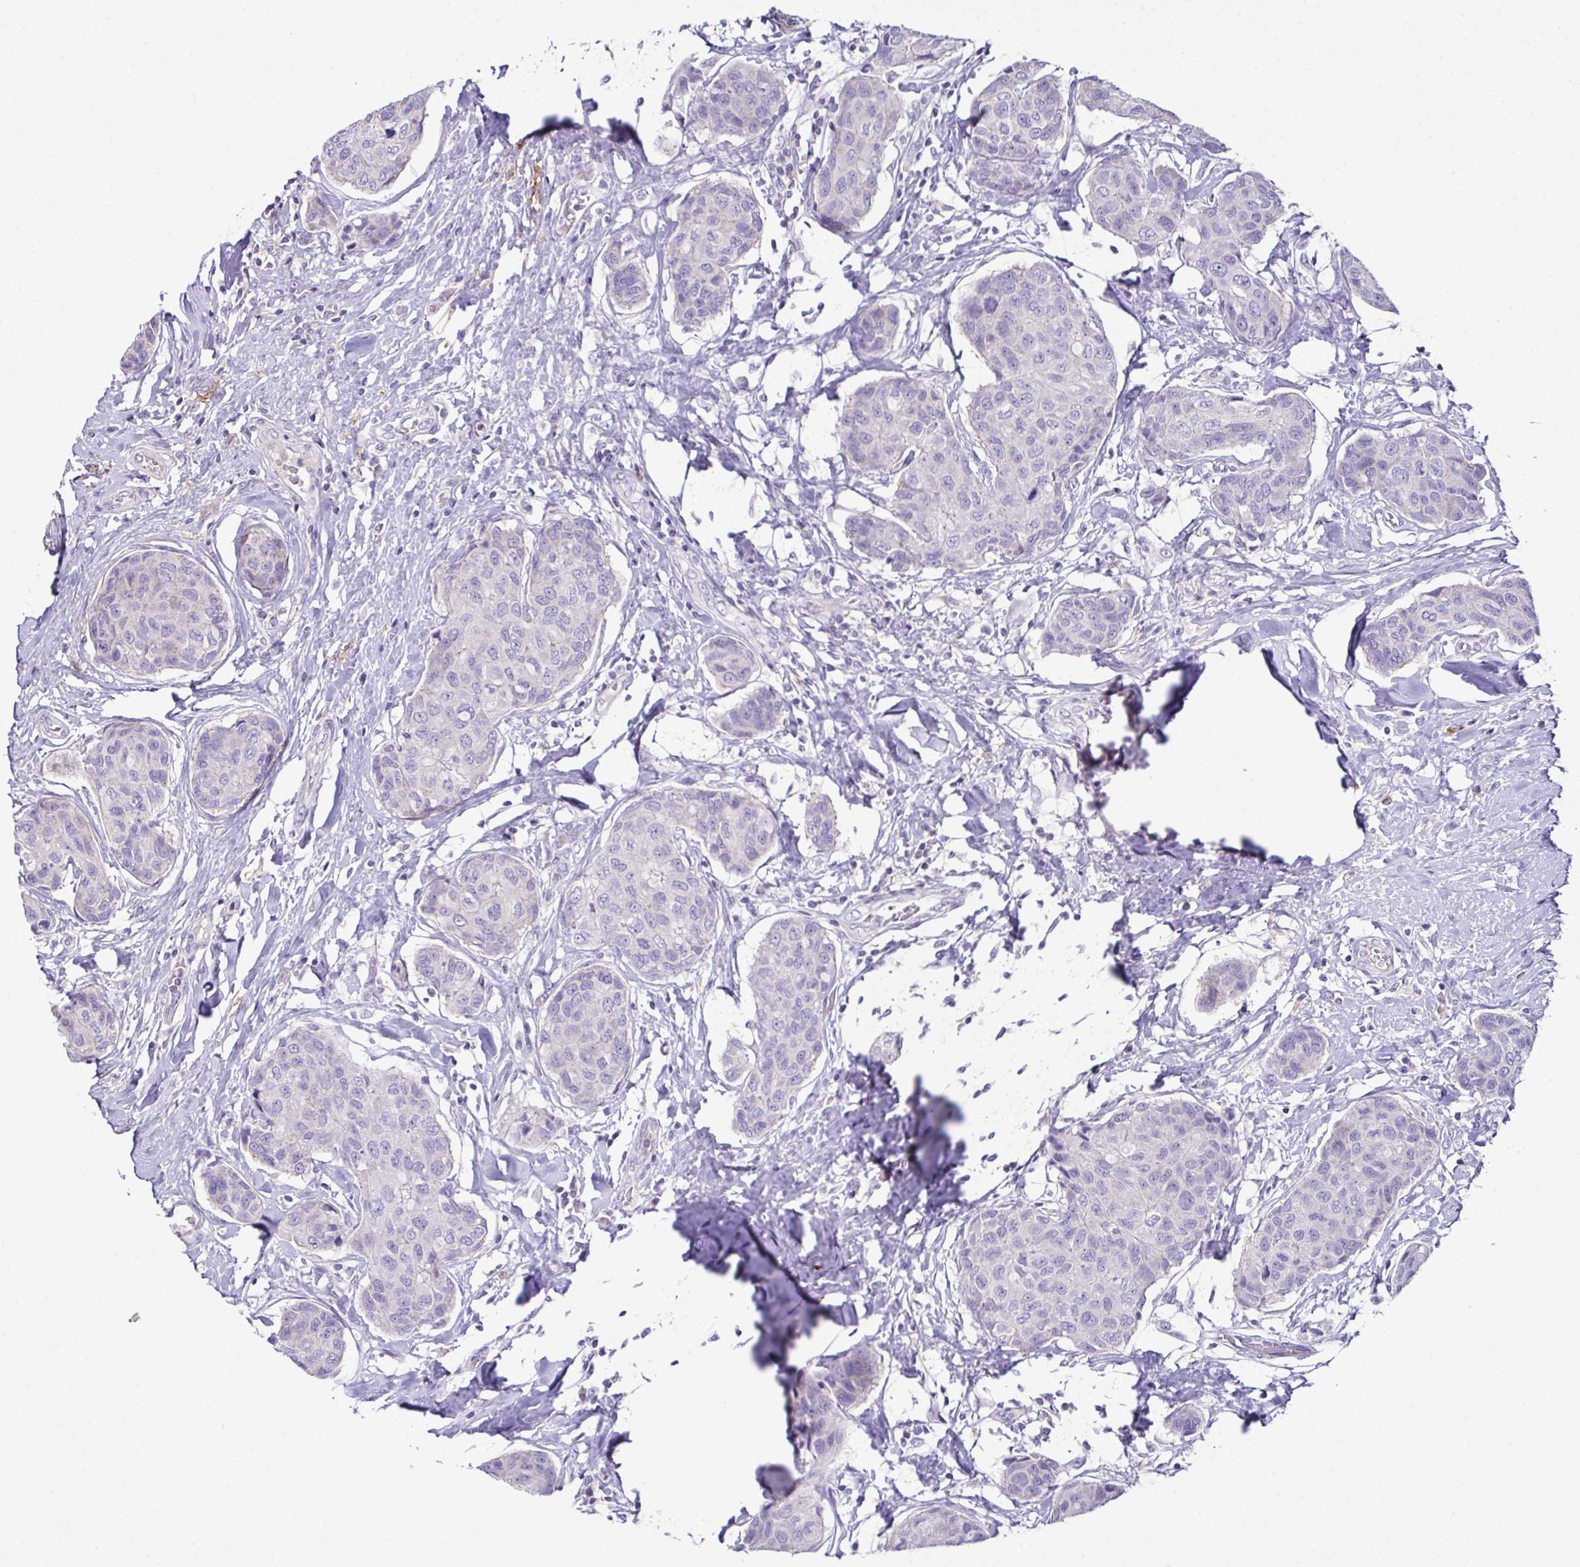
{"staining": {"intensity": "negative", "quantity": "none", "location": "none"}, "tissue": "breast cancer", "cell_type": "Tumor cells", "image_type": "cancer", "snomed": [{"axis": "morphology", "description": "Duct carcinoma"}, {"axis": "topography", "description": "Breast"}], "caption": "IHC image of breast intraductal carcinoma stained for a protein (brown), which shows no expression in tumor cells.", "gene": "MARCO", "patient": {"sex": "female", "age": 80}}